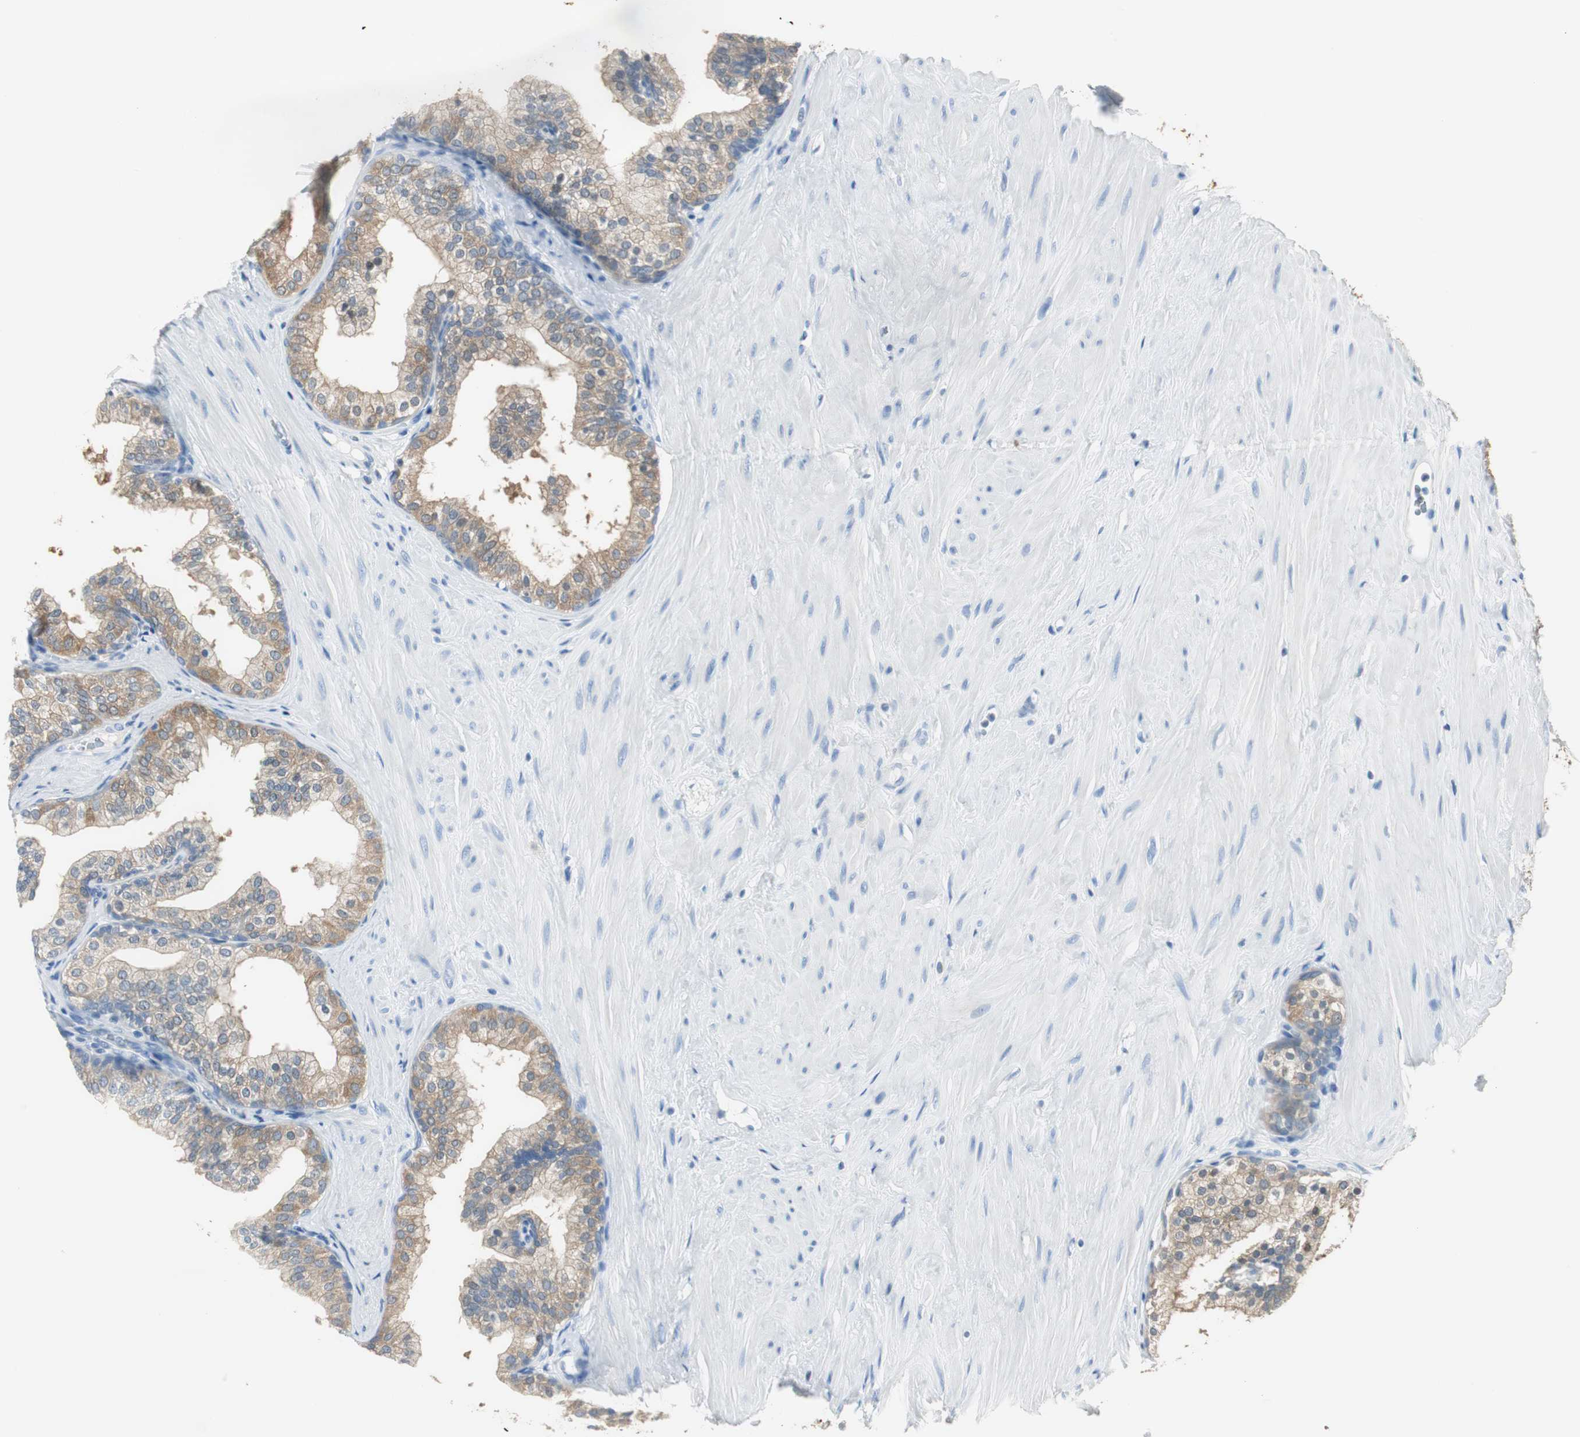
{"staining": {"intensity": "moderate", "quantity": ">75%", "location": "cytoplasmic/membranous"}, "tissue": "prostate", "cell_type": "Glandular cells", "image_type": "normal", "snomed": [{"axis": "morphology", "description": "Normal tissue, NOS"}, {"axis": "topography", "description": "Prostate"}], "caption": "Protein analysis of benign prostate shows moderate cytoplasmic/membranous positivity in approximately >75% of glandular cells.", "gene": "FBP1", "patient": {"sex": "male", "age": 60}}